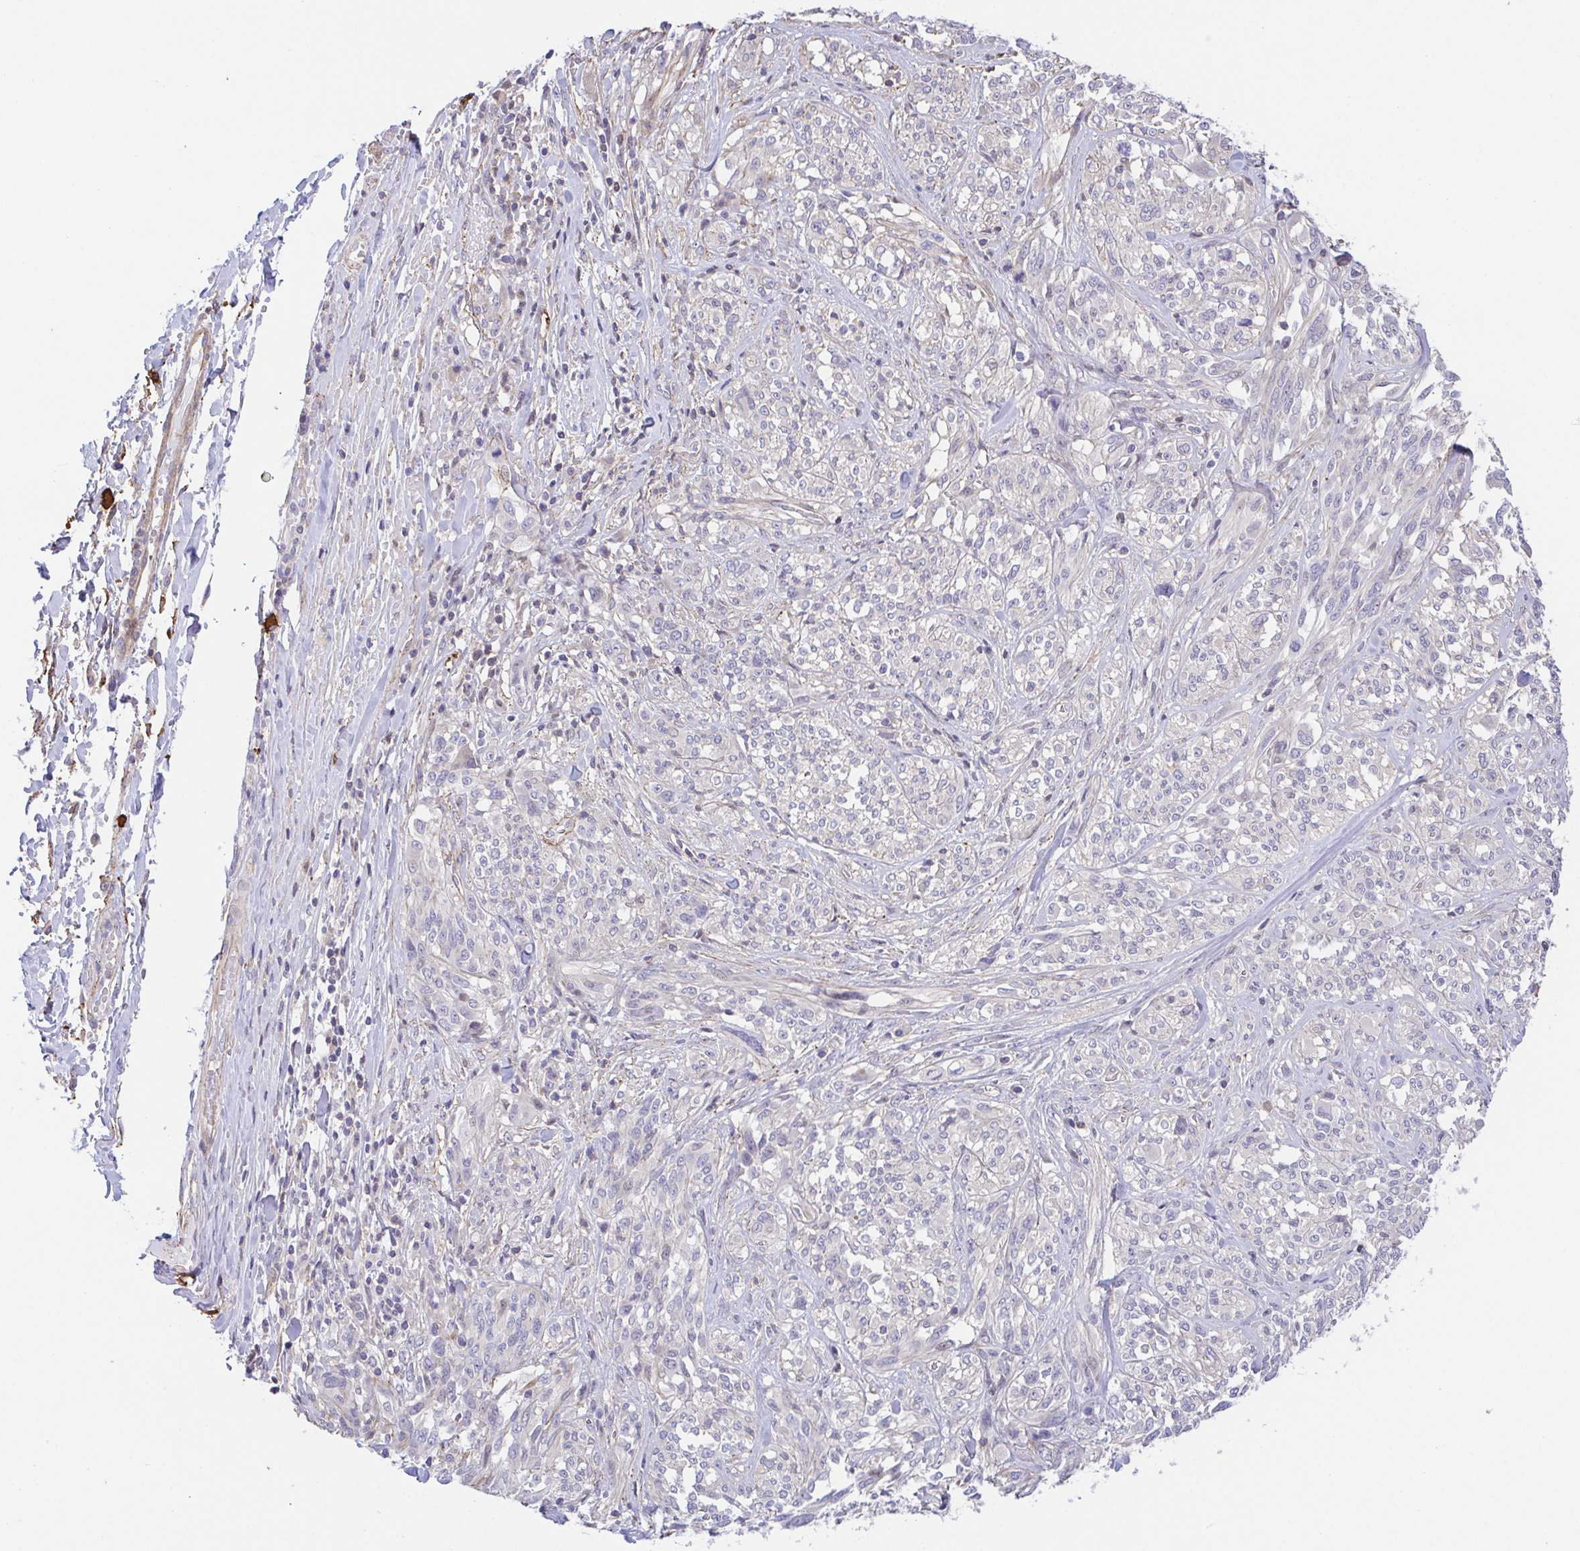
{"staining": {"intensity": "negative", "quantity": "none", "location": "none"}, "tissue": "melanoma", "cell_type": "Tumor cells", "image_type": "cancer", "snomed": [{"axis": "morphology", "description": "Malignant melanoma, NOS"}, {"axis": "topography", "description": "Skin"}], "caption": "Tumor cells show no significant positivity in malignant melanoma.", "gene": "PREPL", "patient": {"sex": "female", "age": 91}}